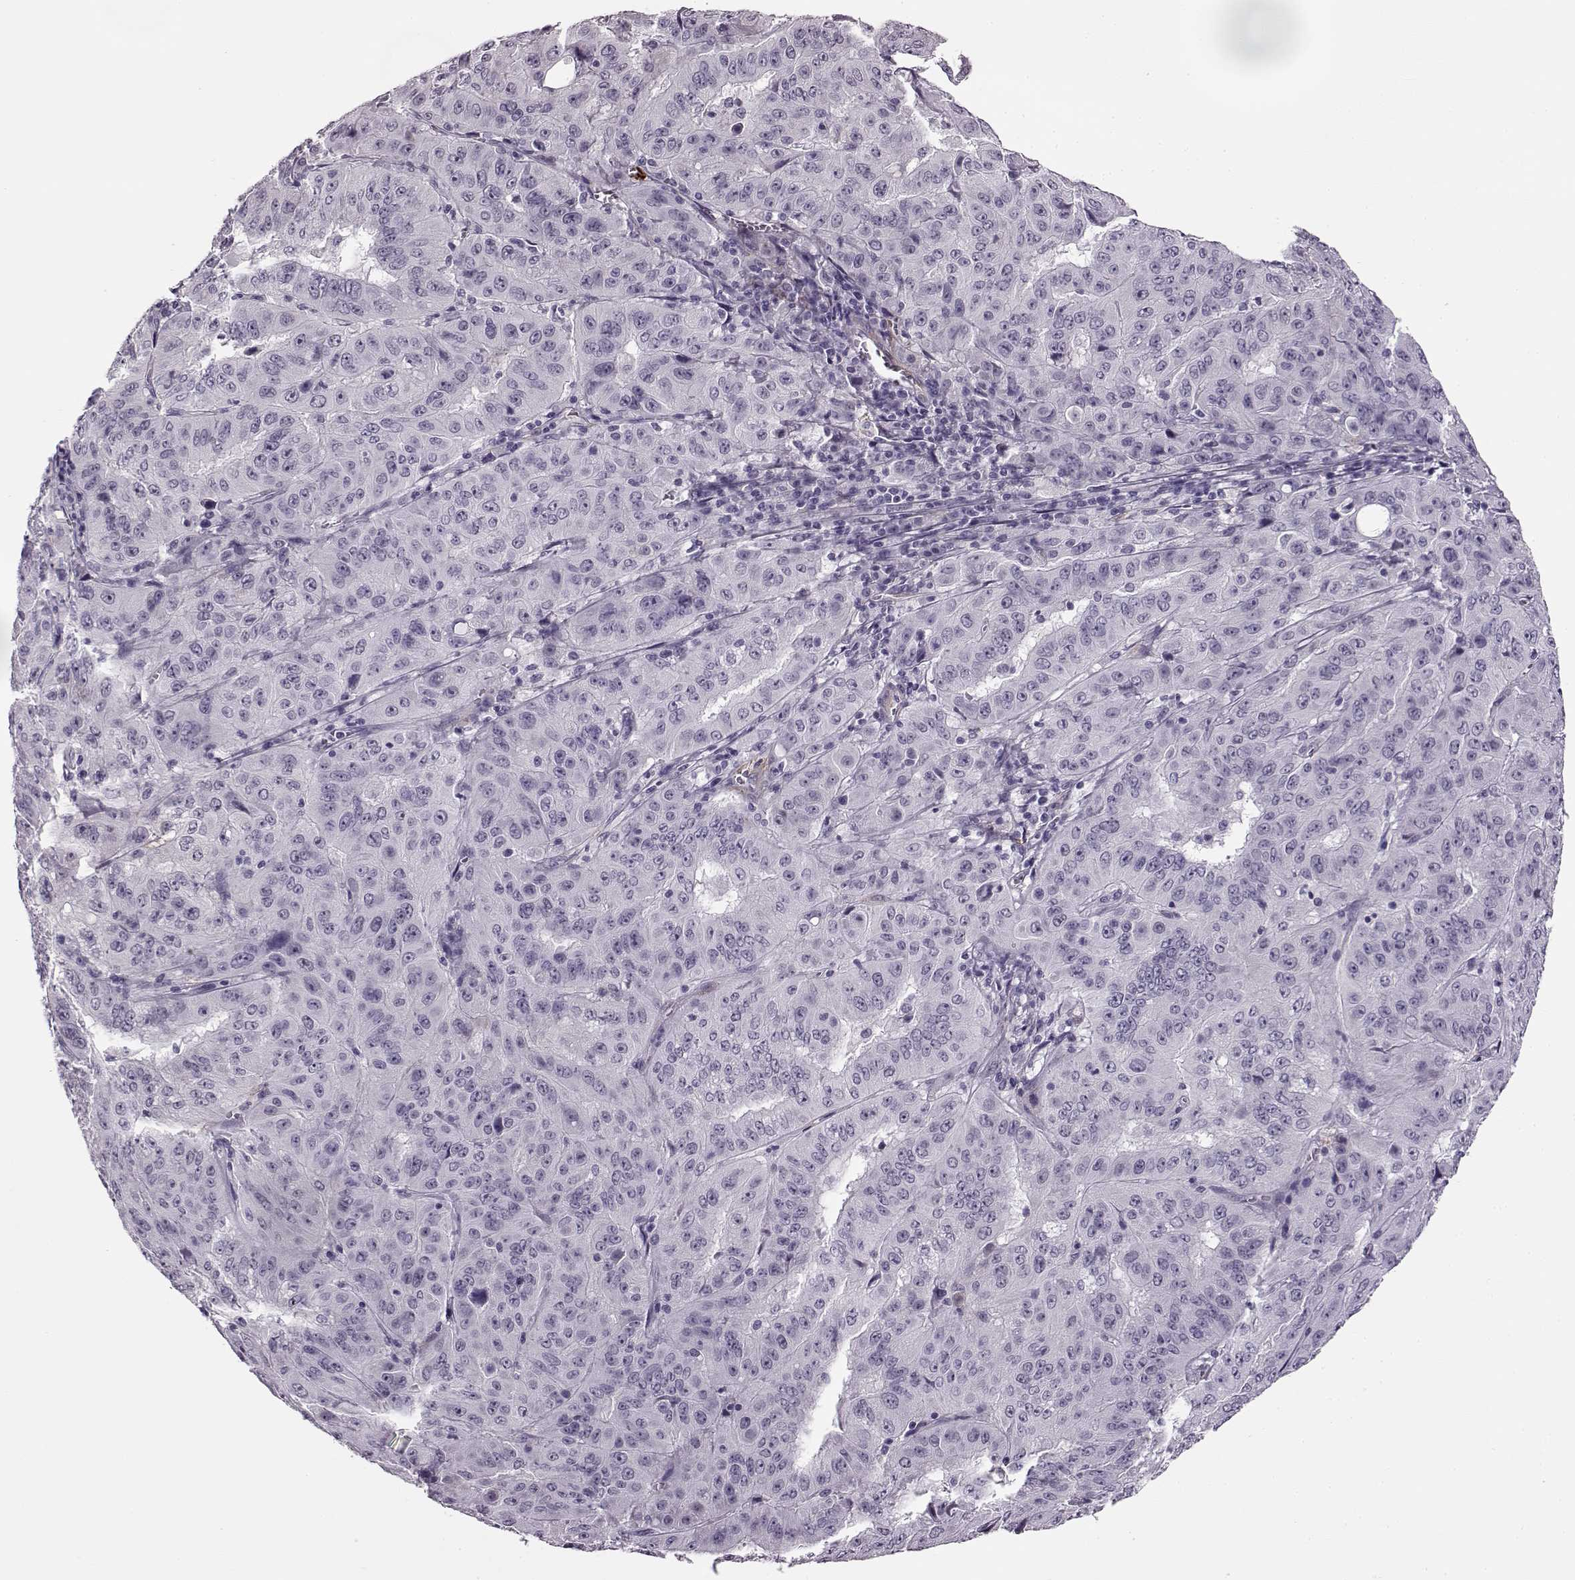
{"staining": {"intensity": "negative", "quantity": "none", "location": "none"}, "tissue": "pancreatic cancer", "cell_type": "Tumor cells", "image_type": "cancer", "snomed": [{"axis": "morphology", "description": "Adenocarcinoma, NOS"}, {"axis": "topography", "description": "Pancreas"}], "caption": "Micrograph shows no protein expression in tumor cells of pancreatic cancer (adenocarcinoma) tissue.", "gene": "TRIM69", "patient": {"sex": "male", "age": 63}}